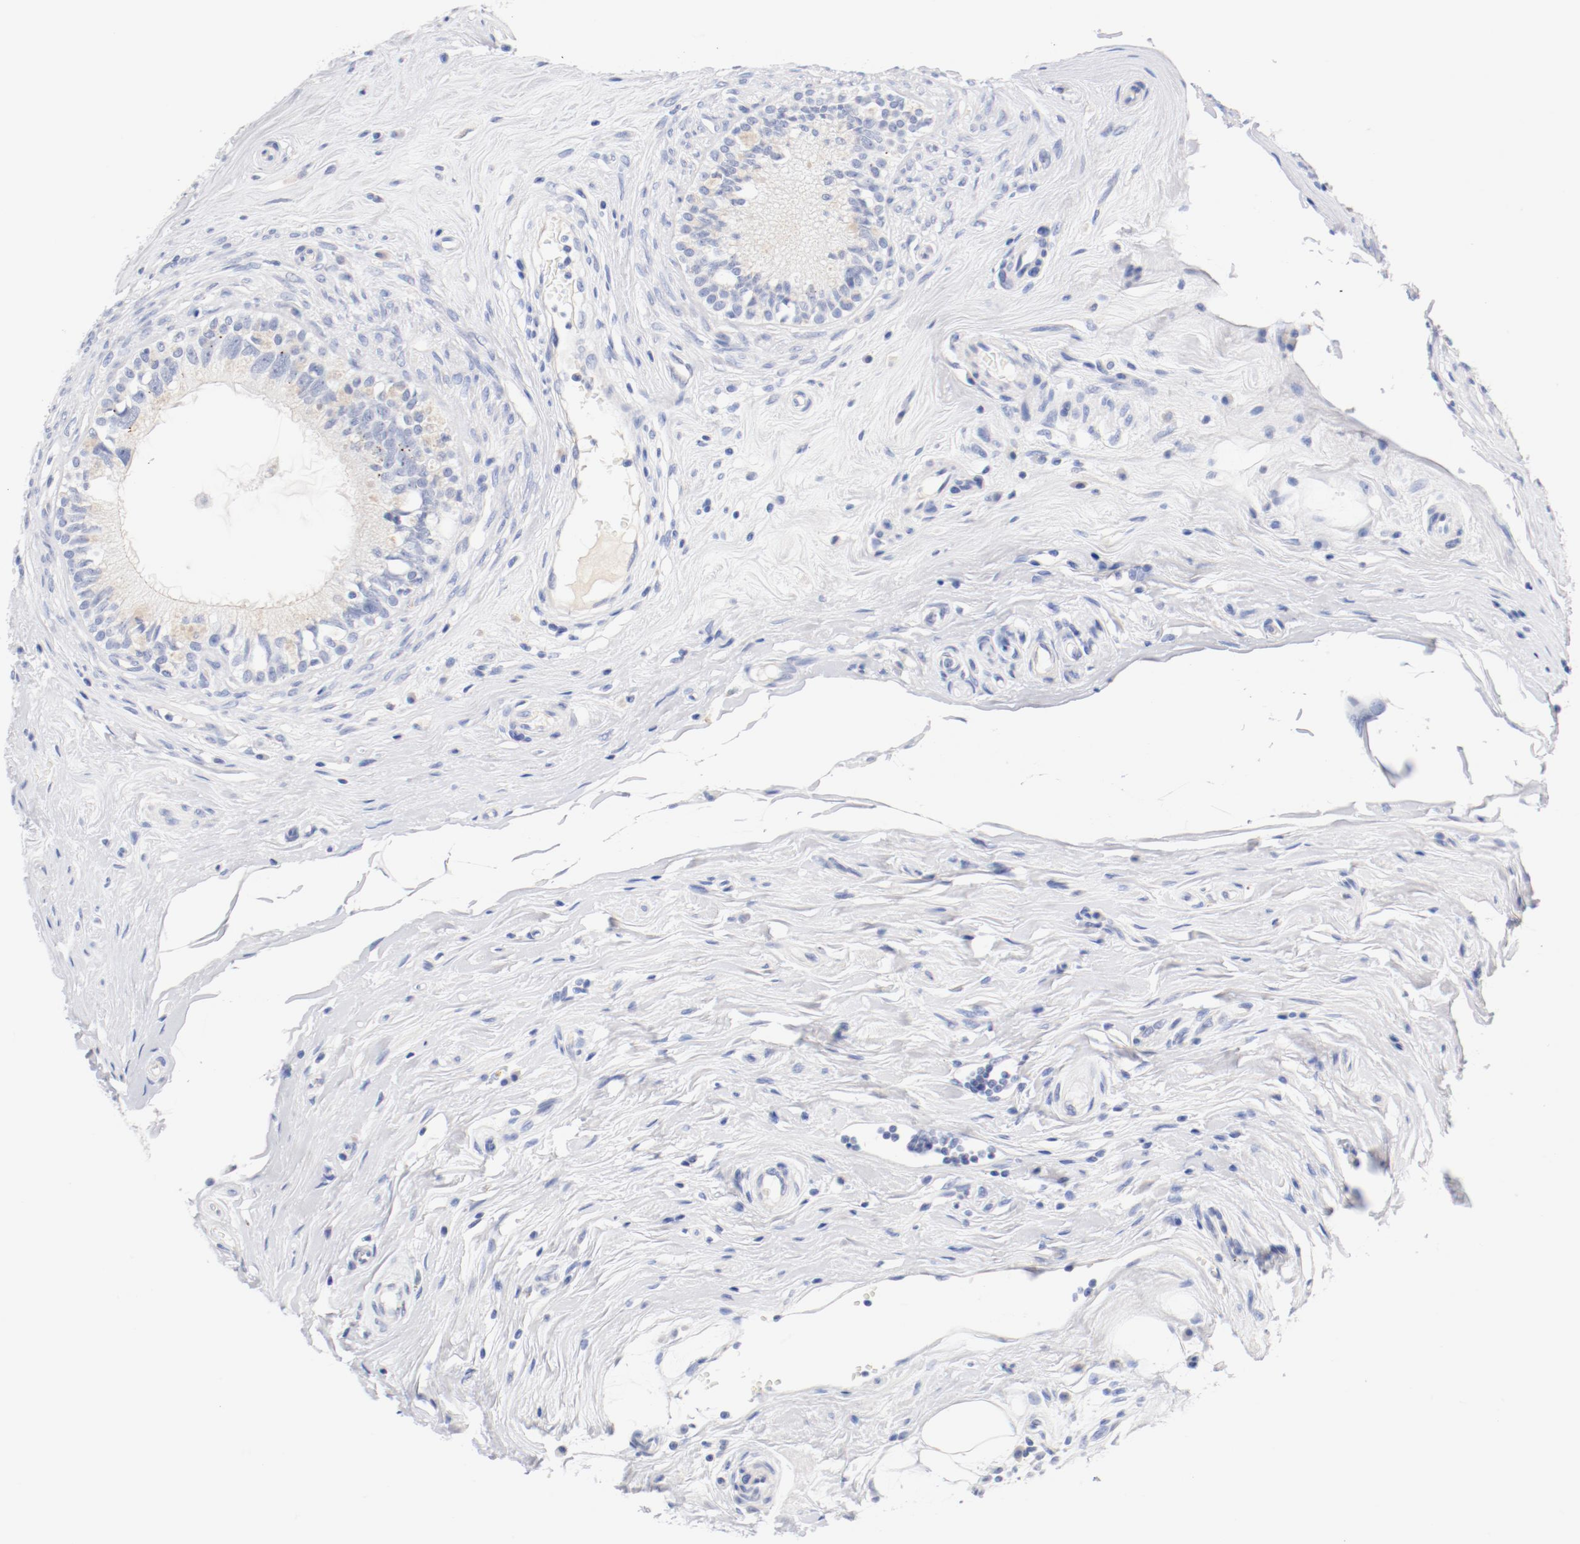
{"staining": {"intensity": "negative", "quantity": "none", "location": "none"}, "tissue": "epididymis", "cell_type": "Glandular cells", "image_type": "normal", "snomed": [{"axis": "morphology", "description": "Normal tissue, NOS"}, {"axis": "morphology", "description": "Inflammation, NOS"}, {"axis": "topography", "description": "Epididymis"}], "caption": "Benign epididymis was stained to show a protein in brown. There is no significant expression in glandular cells.", "gene": "HOMER1", "patient": {"sex": "male", "age": 84}}